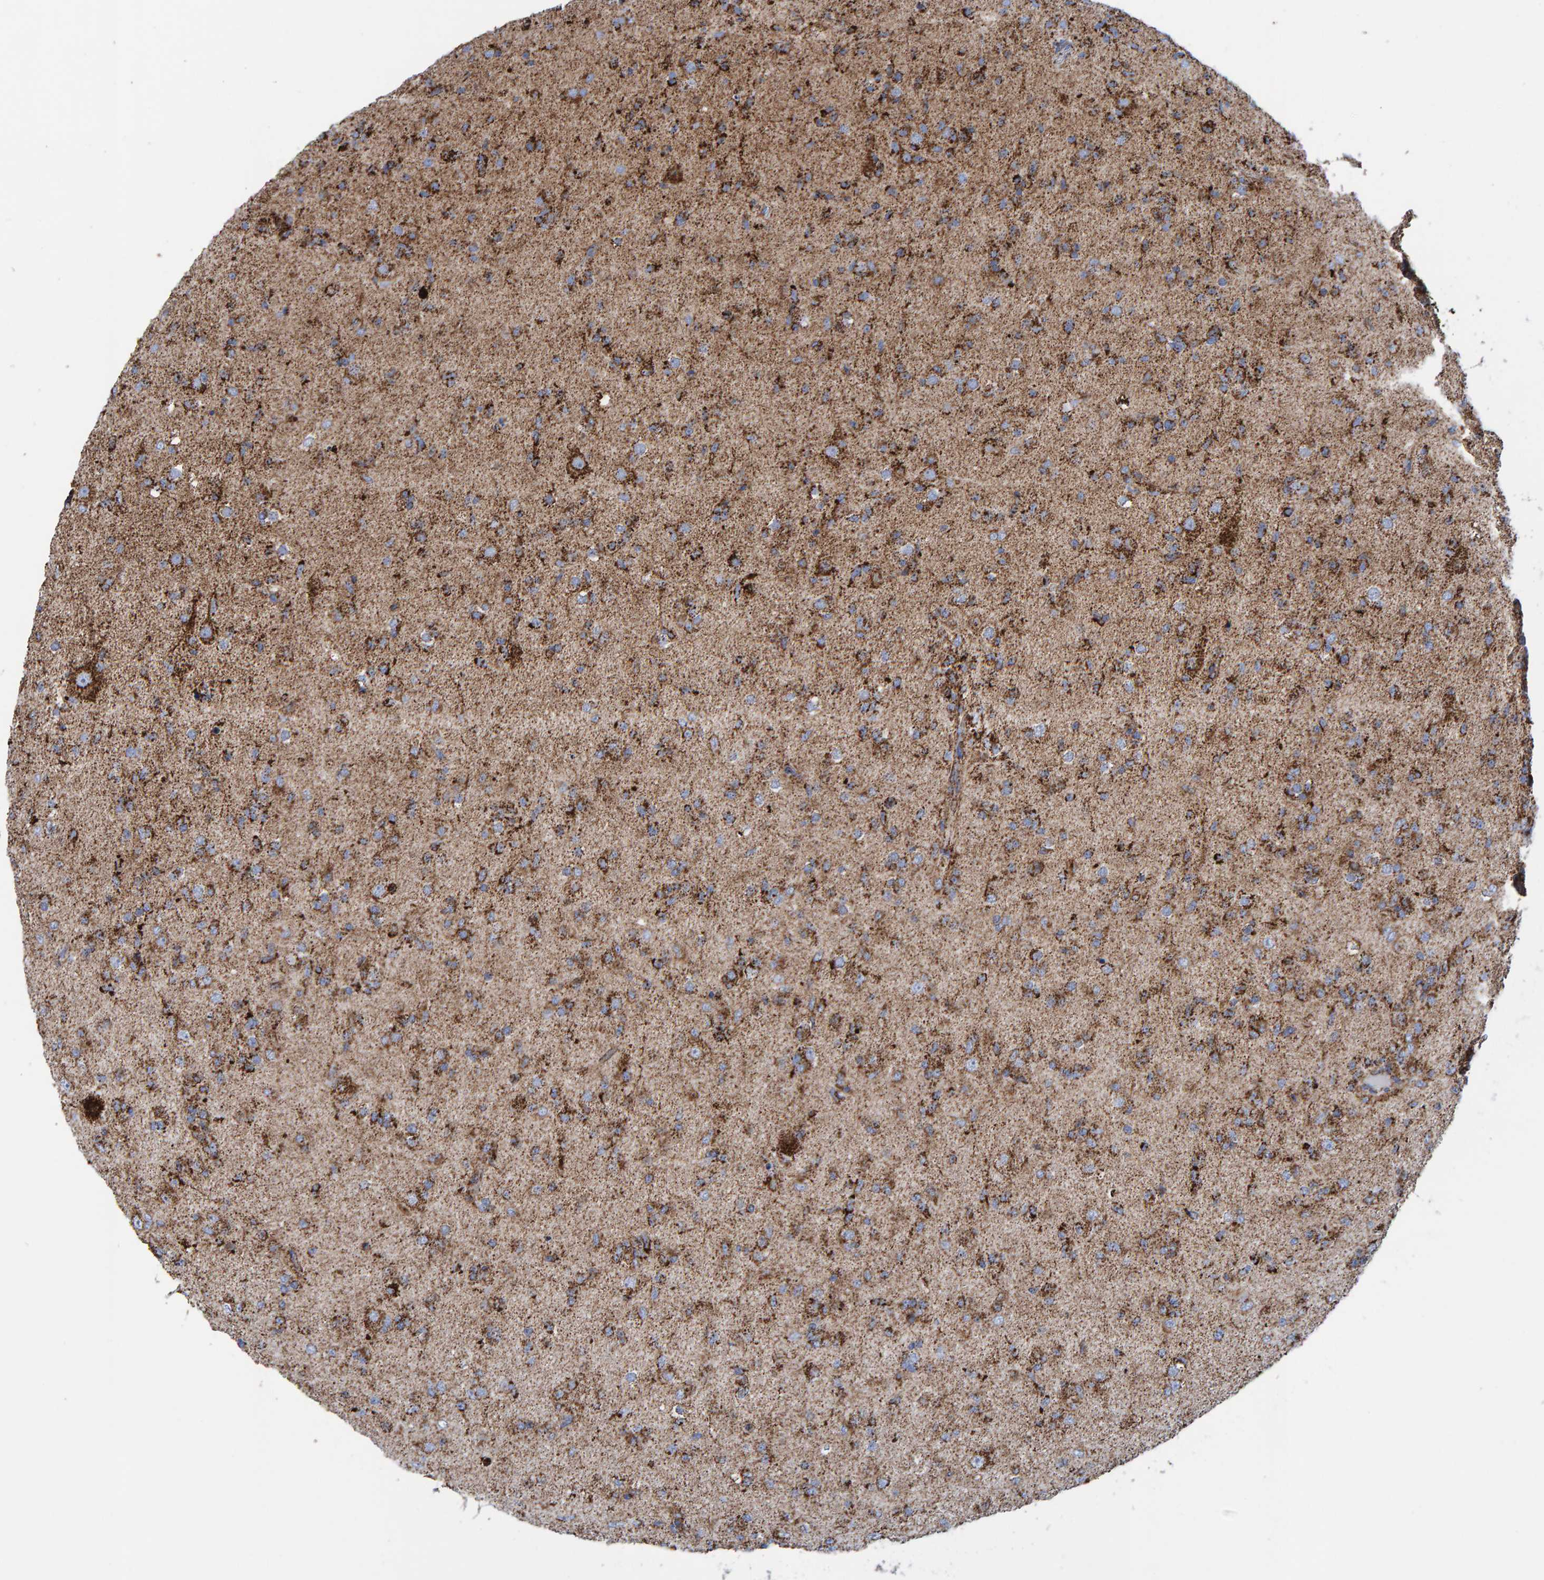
{"staining": {"intensity": "strong", "quantity": ">75%", "location": "cytoplasmic/membranous"}, "tissue": "glioma", "cell_type": "Tumor cells", "image_type": "cancer", "snomed": [{"axis": "morphology", "description": "Glioma, malignant, Low grade"}, {"axis": "topography", "description": "Brain"}], "caption": "Brown immunohistochemical staining in glioma shows strong cytoplasmic/membranous positivity in about >75% of tumor cells. (IHC, brightfield microscopy, high magnification).", "gene": "ENSG00000262660", "patient": {"sex": "male", "age": 65}}